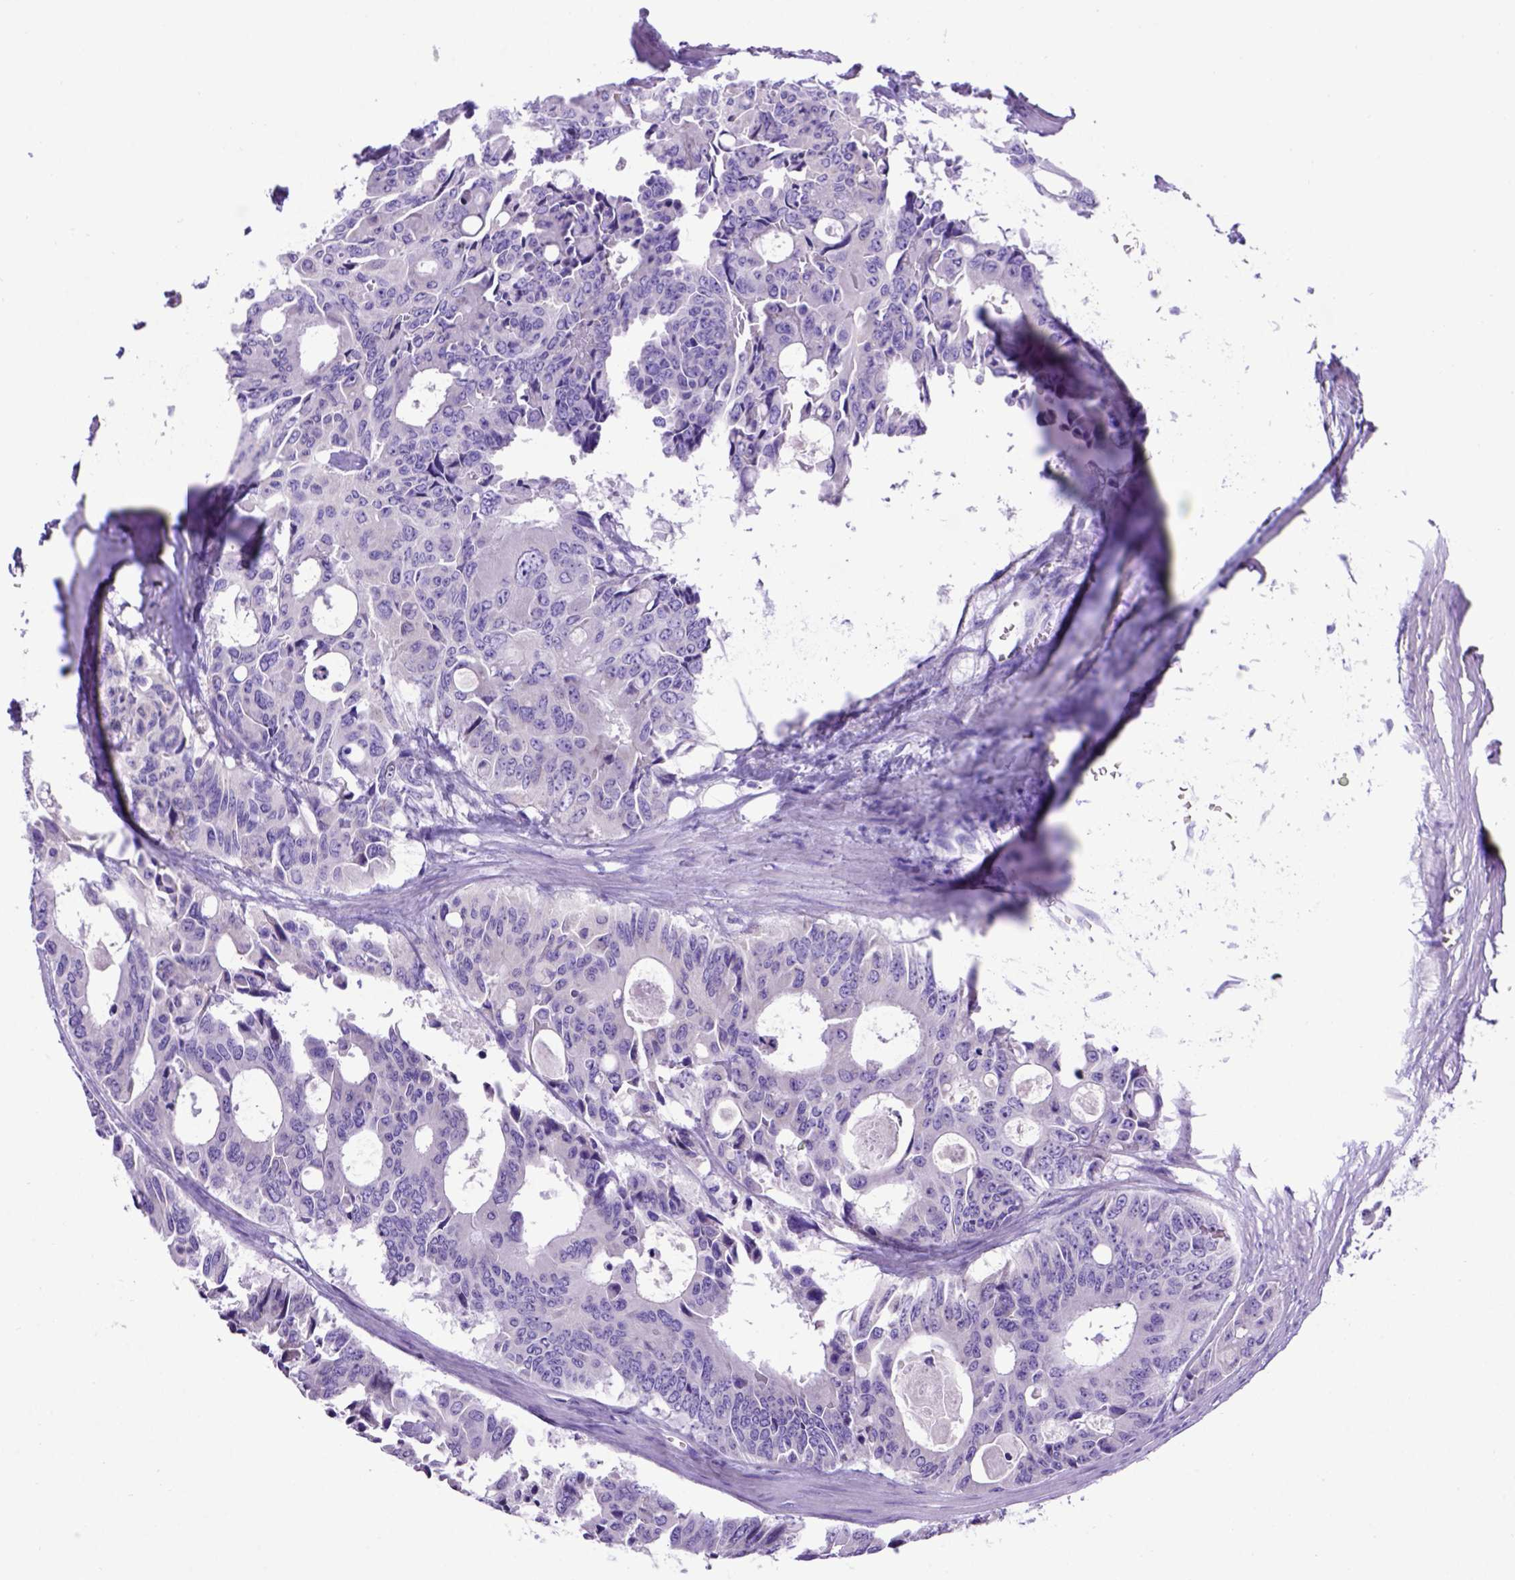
{"staining": {"intensity": "negative", "quantity": "none", "location": "none"}, "tissue": "colorectal cancer", "cell_type": "Tumor cells", "image_type": "cancer", "snomed": [{"axis": "morphology", "description": "Adenocarcinoma, NOS"}, {"axis": "topography", "description": "Rectum"}], "caption": "IHC micrograph of human colorectal cancer stained for a protein (brown), which displays no positivity in tumor cells. The staining was performed using DAB to visualize the protein expression in brown, while the nuclei were stained in blue with hematoxylin (Magnification: 20x).", "gene": "PTGES", "patient": {"sex": "male", "age": 76}}